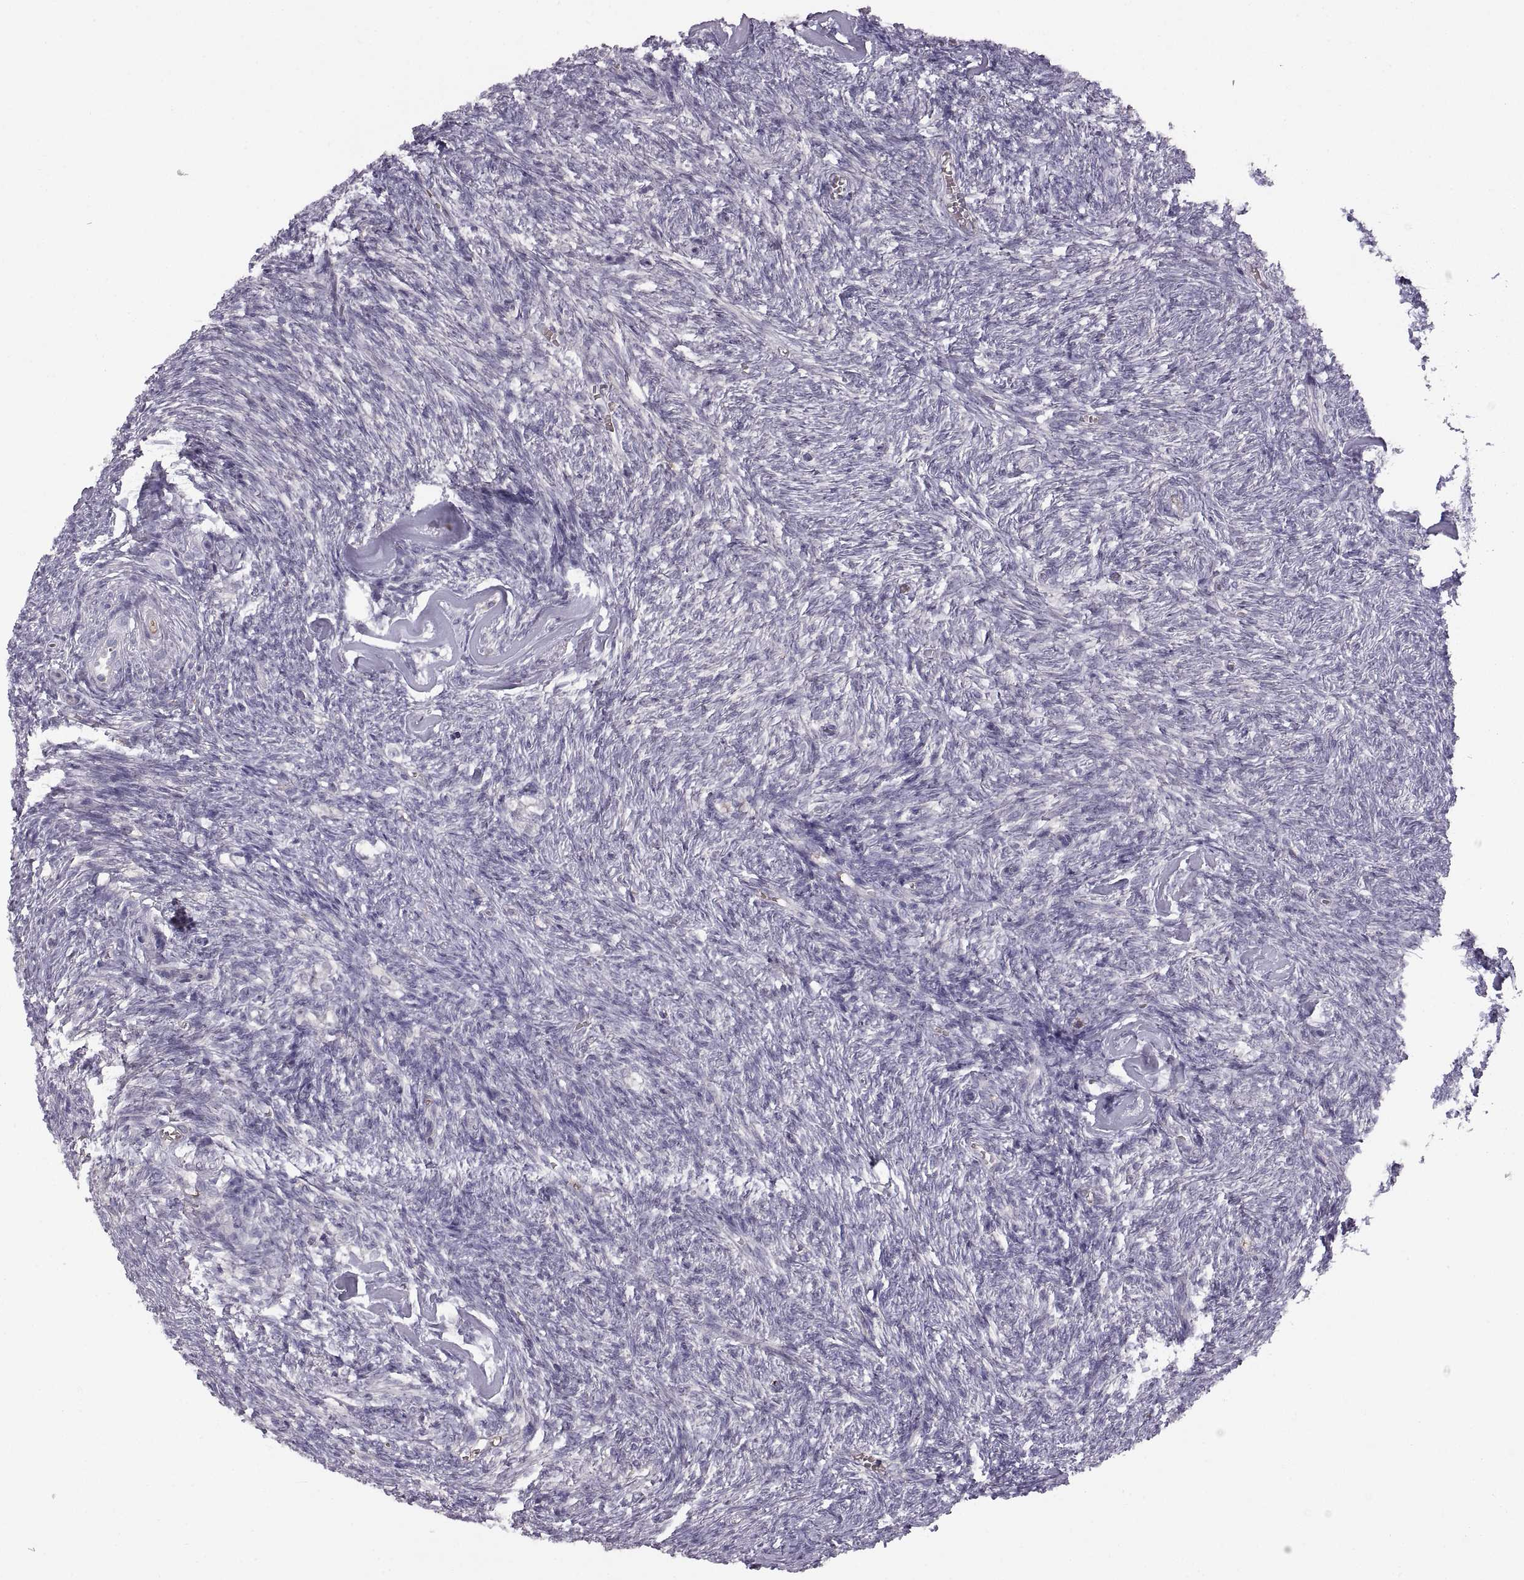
{"staining": {"intensity": "negative", "quantity": "none", "location": "none"}, "tissue": "ovary", "cell_type": "Follicle cells", "image_type": "normal", "snomed": [{"axis": "morphology", "description": "Normal tissue, NOS"}, {"axis": "topography", "description": "Ovary"}], "caption": "The photomicrograph demonstrates no significant positivity in follicle cells of ovary. The staining is performed using DAB (3,3'-diaminobenzidine) brown chromogen with nuclei counter-stained in using hematoxylin.", "gene": "MEIOC", "patient": {"sex": "female", "age": 43}}